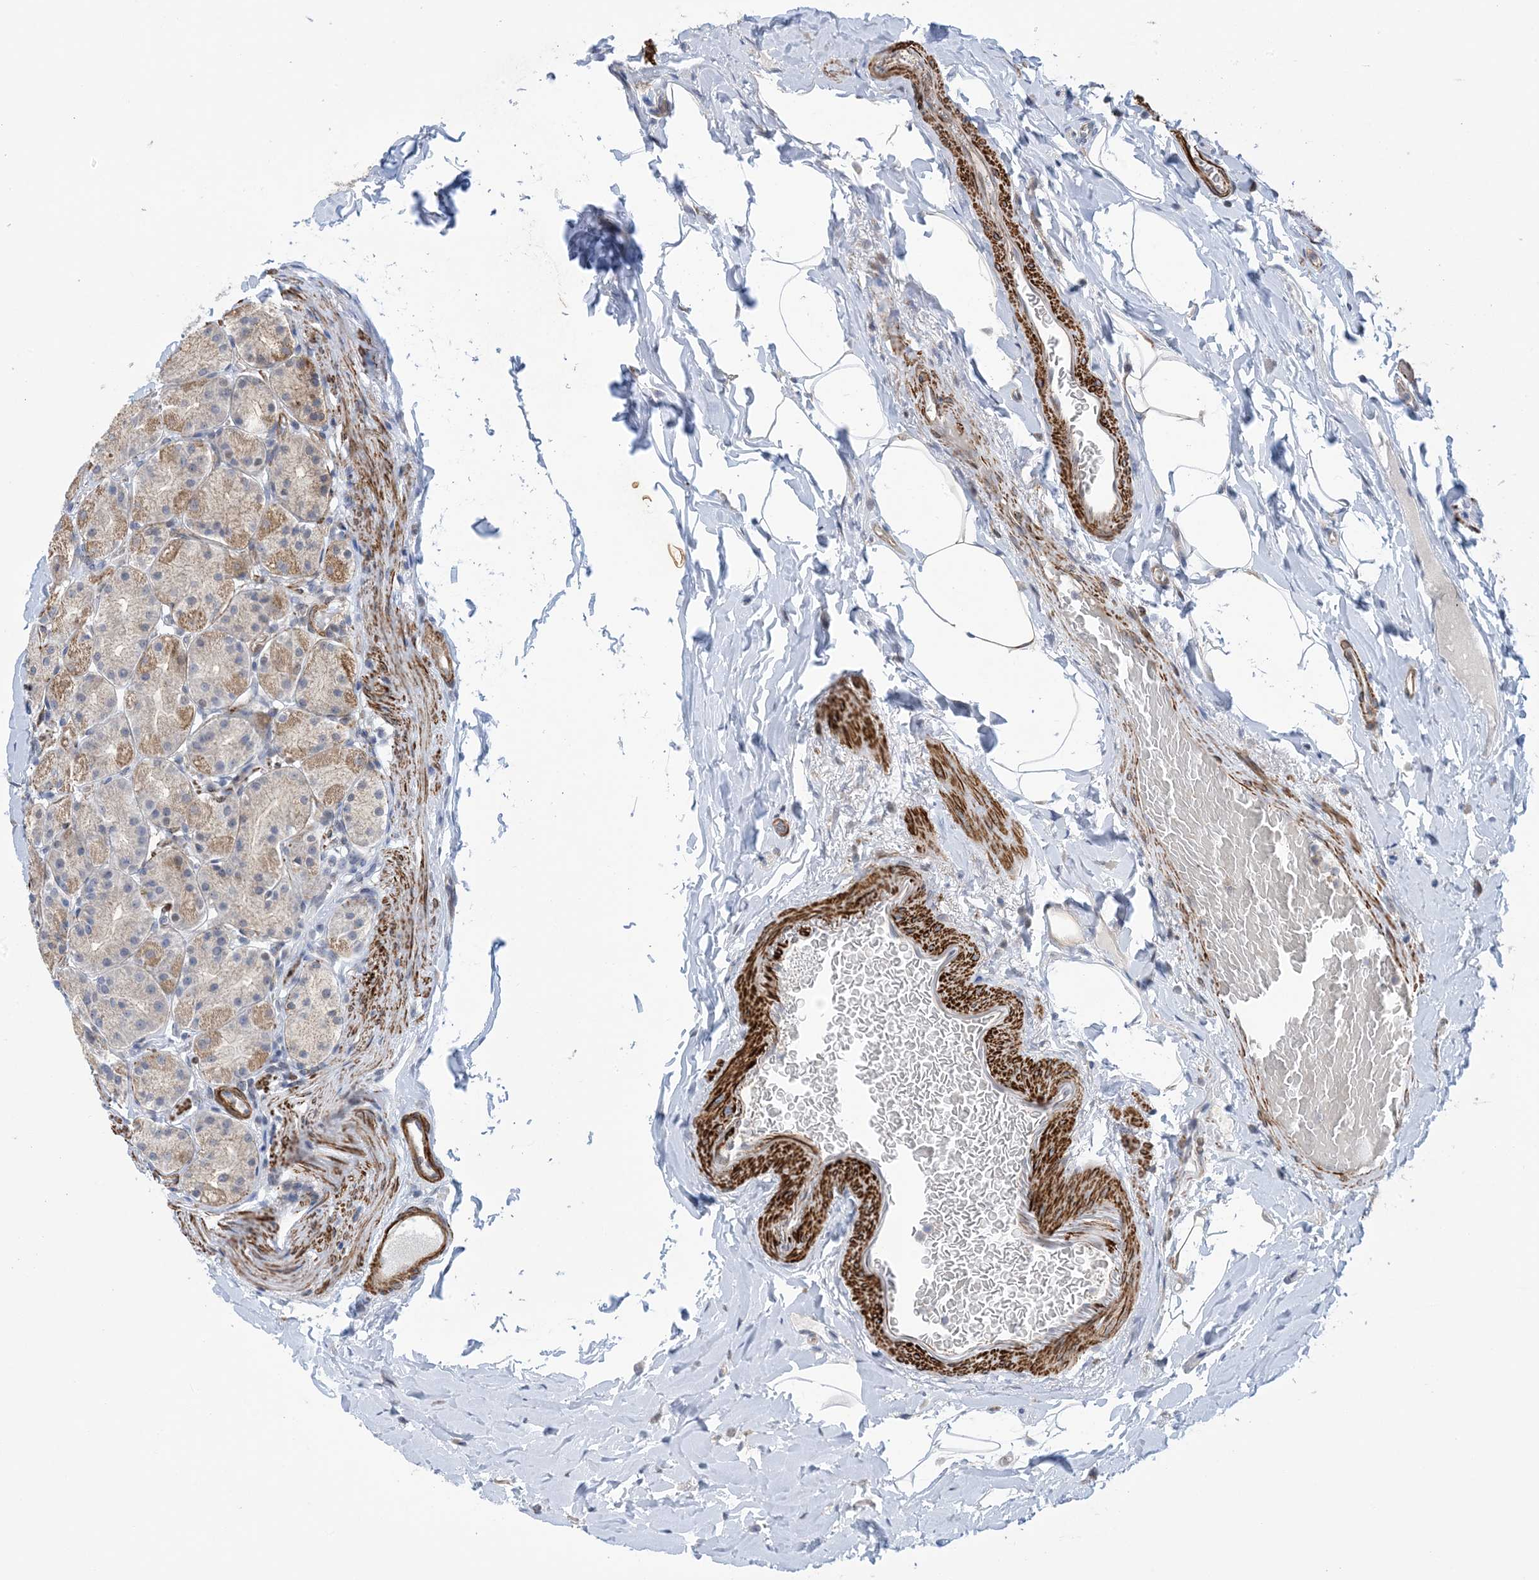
{"staining": {"intensity": "strong", "quantity": "<25%", "location": "cytoplasmic/membranous,nuclear"}, "tissue": "stomach", "cell_type": "Glandular cells", "image_type": "normal", "snomed": [{"axis": "morphology", "description": "Normal tissue, NOS"}, {"axis": "topography", "description": "Stomach, upper"}], "caption": "Benign stomach reveals strong cytoplasmic/membranous,nuclear staining in approximately <25% of glandular cells (Brightfield microscopy of DAB IHC at high magnification)..", "gene": "ZNF8", "patient": {"sex": "male", "age": 68}}